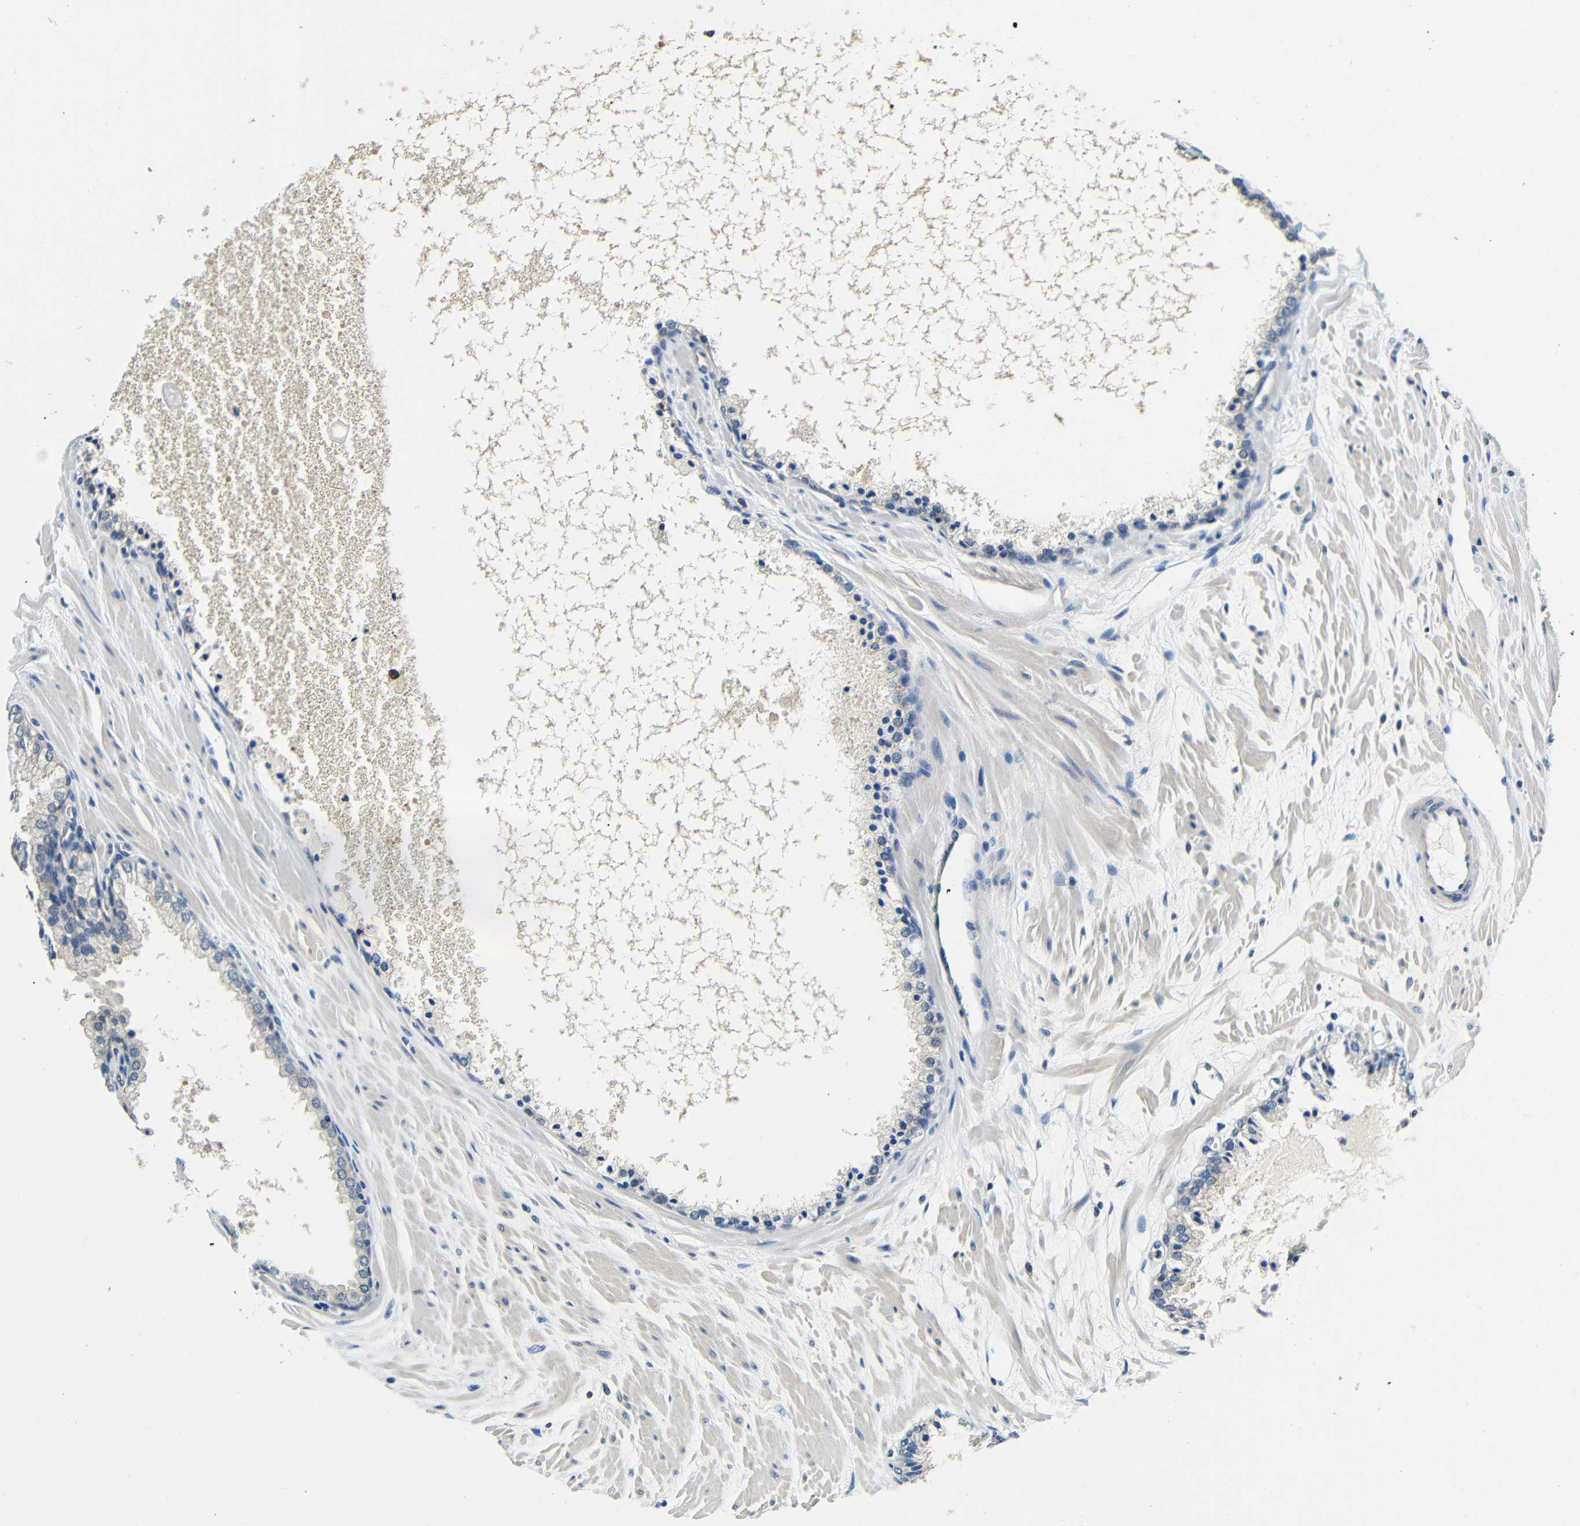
{"staining": {"intensity": "negative", "quantity": "none", "location": "none"}, "tissue": "prostate cancer", "cell_type": "Tumor cells", "image_type": "cancer", "snomed": [{"axis": "morphology", "description": "Adenocarcinoma, High grade"}, {"axis": "topography", "description": "Prostate"}], "caption": "An immunohistochemistry micrograph of high-grade adenocarcinoma (prostate) is shown. There is no staining in tumor cells of high-grade adenocarcinoma (prostate).", "gene": "ADAP1", "patient": {"sex": "male", "age": 65}}